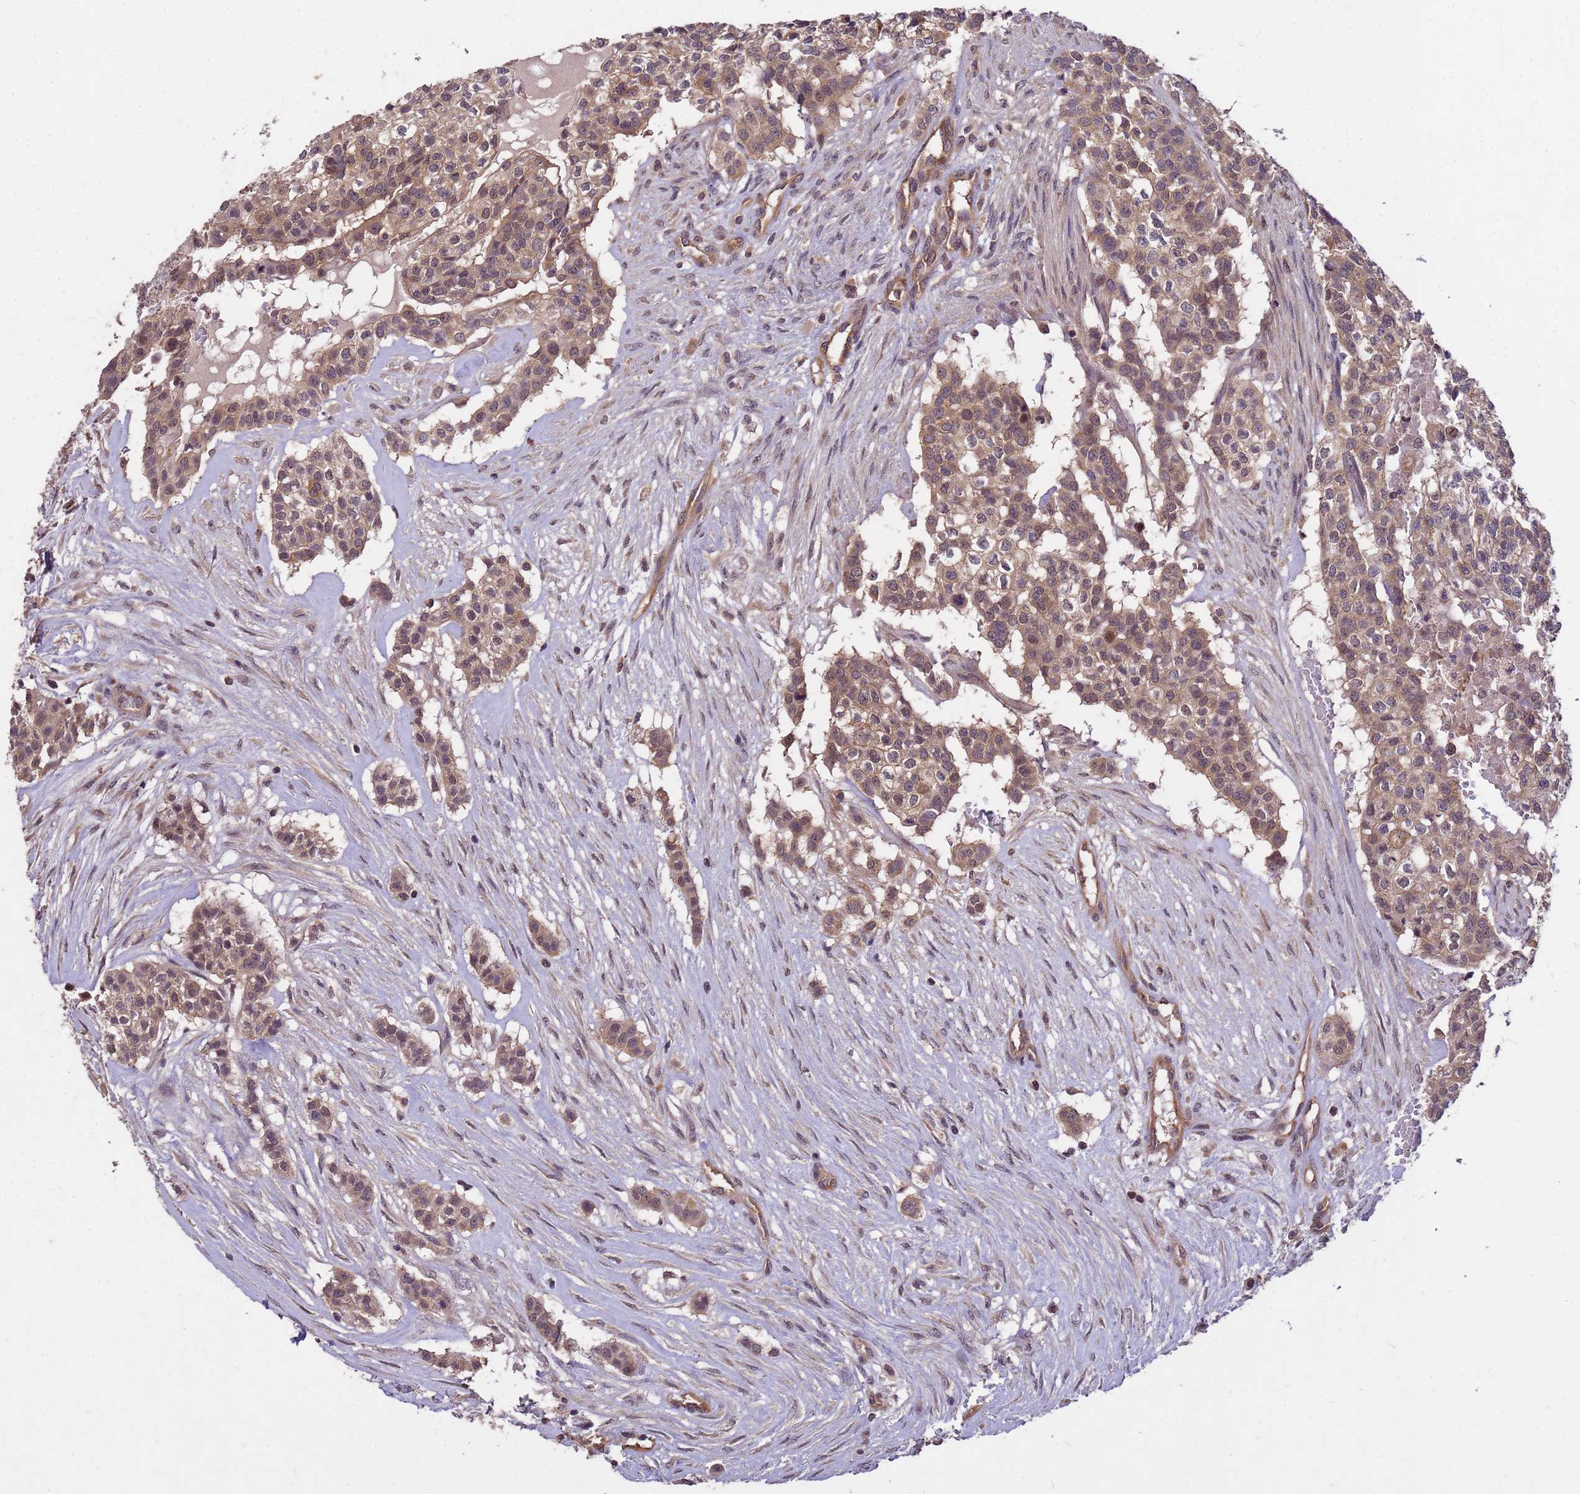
{"staining": {"intensity": "moderate", "quantity": ">75%", "location": "cytoplasmic/membranous,nuclear"}, "tissue": "head and neck cancer", "cell_type": "Tumor cells", "image_type": "cancer", "snomed": [{"axis": "morphology", "description": "Adenocarcinoma, NOS"}, {"axis": "topography", "description": "Head-Neck"}], "caption": "This image reveals immunohistochemistry (IHC) staining of human head and neck adenocarcinoma, with medium moderate cytoplasmic/membranous and nuclear staining in about >75% of tumor cells.", "gene": "PPP2CB", "patient": {"sex": "male", "age": 81}}